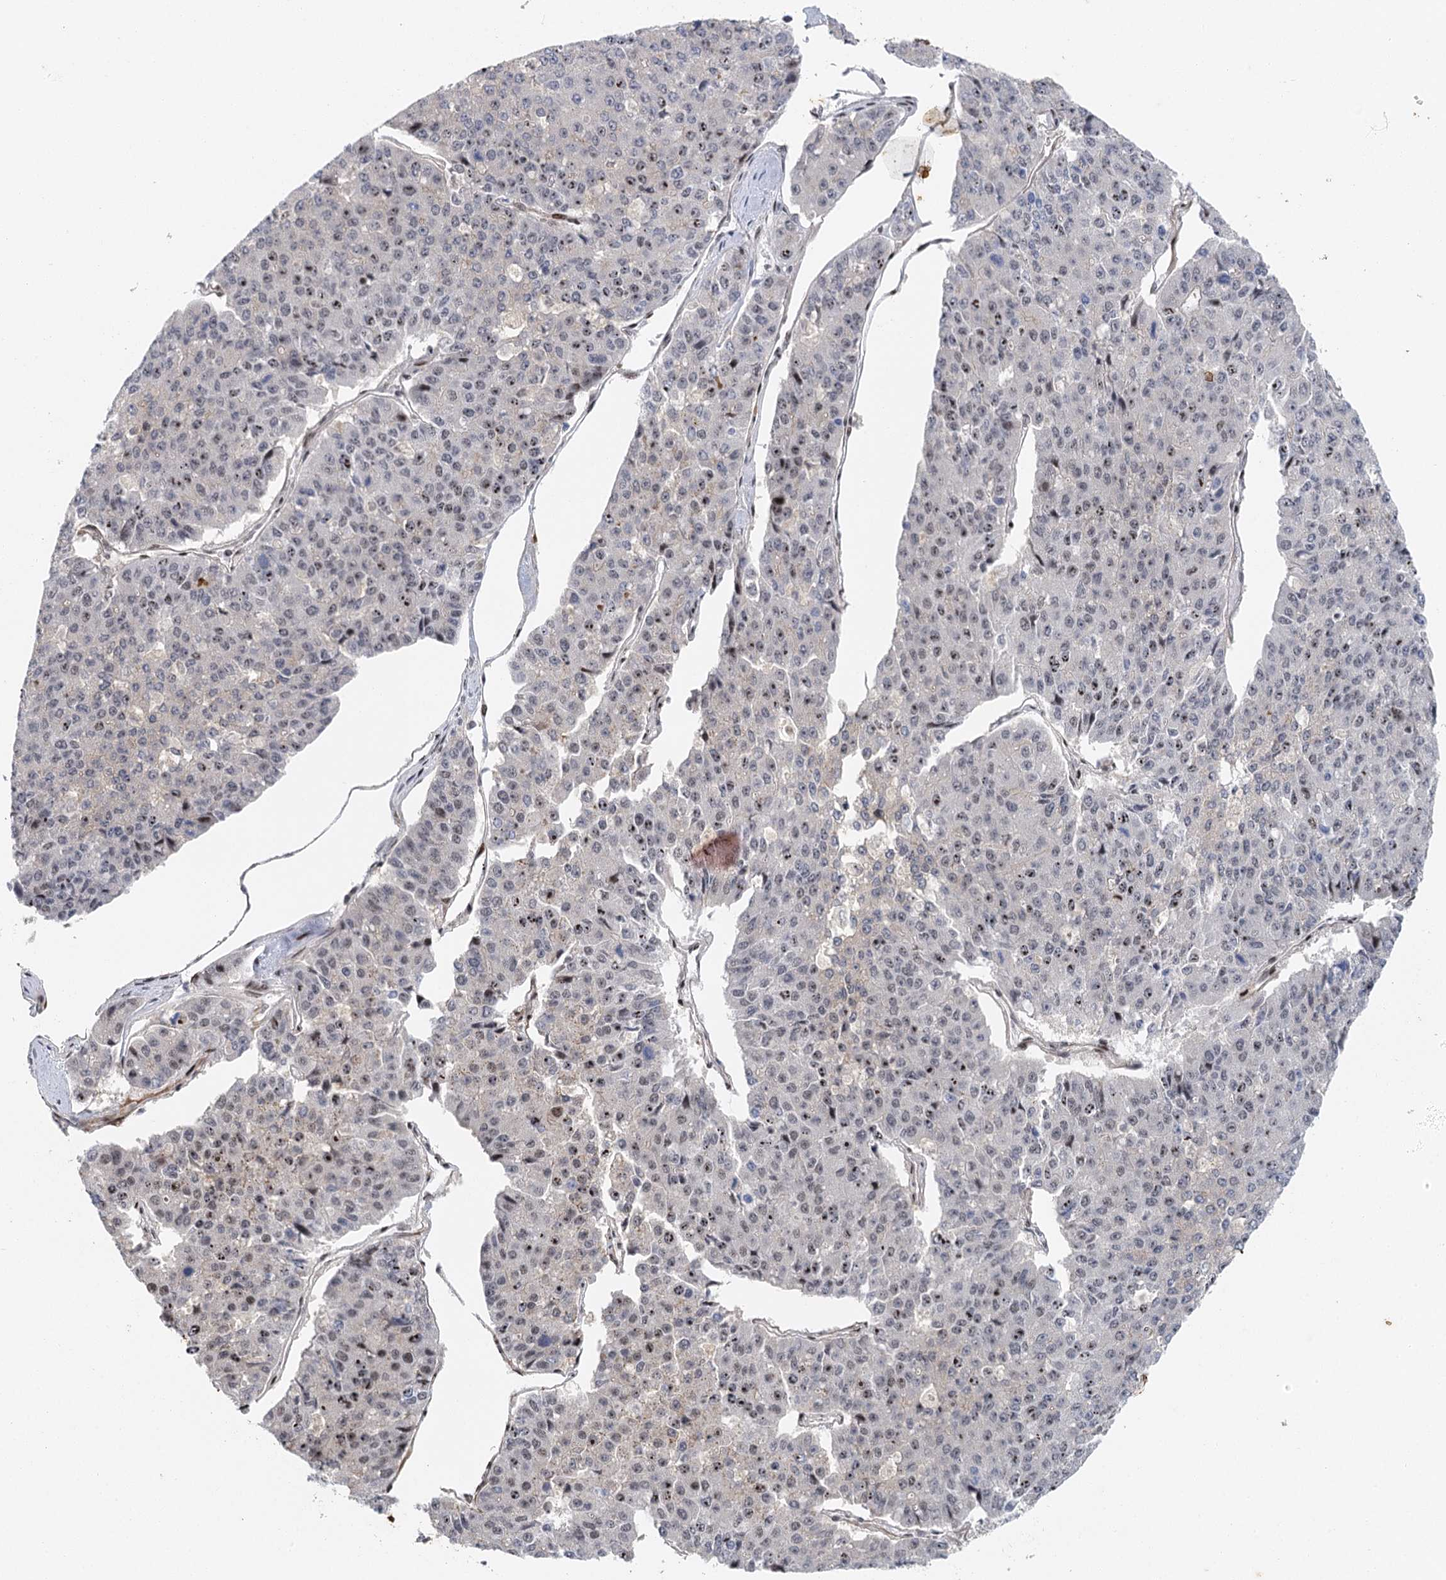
{"staining": {"intensity": "moderate", "quantity": "<25%", "location": "nuclear"}, "tissue": "pancreatic cancer", "cell_type": "Tumor cells", "image_type": "cancer", "snomed": [{"axis": "morphology", "description": "Adenocarcinoma, NOS"}, {"axis": "topography", "description": "Pancreas"}], "caption": "This histopathology image exhibits adenocarcinoma (pancreatic) stained with immunohistochemistry to label a protein in brown. The nuclear of tumor cells show moderate positivity for the protein. Nuclei are counter-stained blue.", "gene": "IL11RA", "patient": {"sex": "male", "age": 50}}